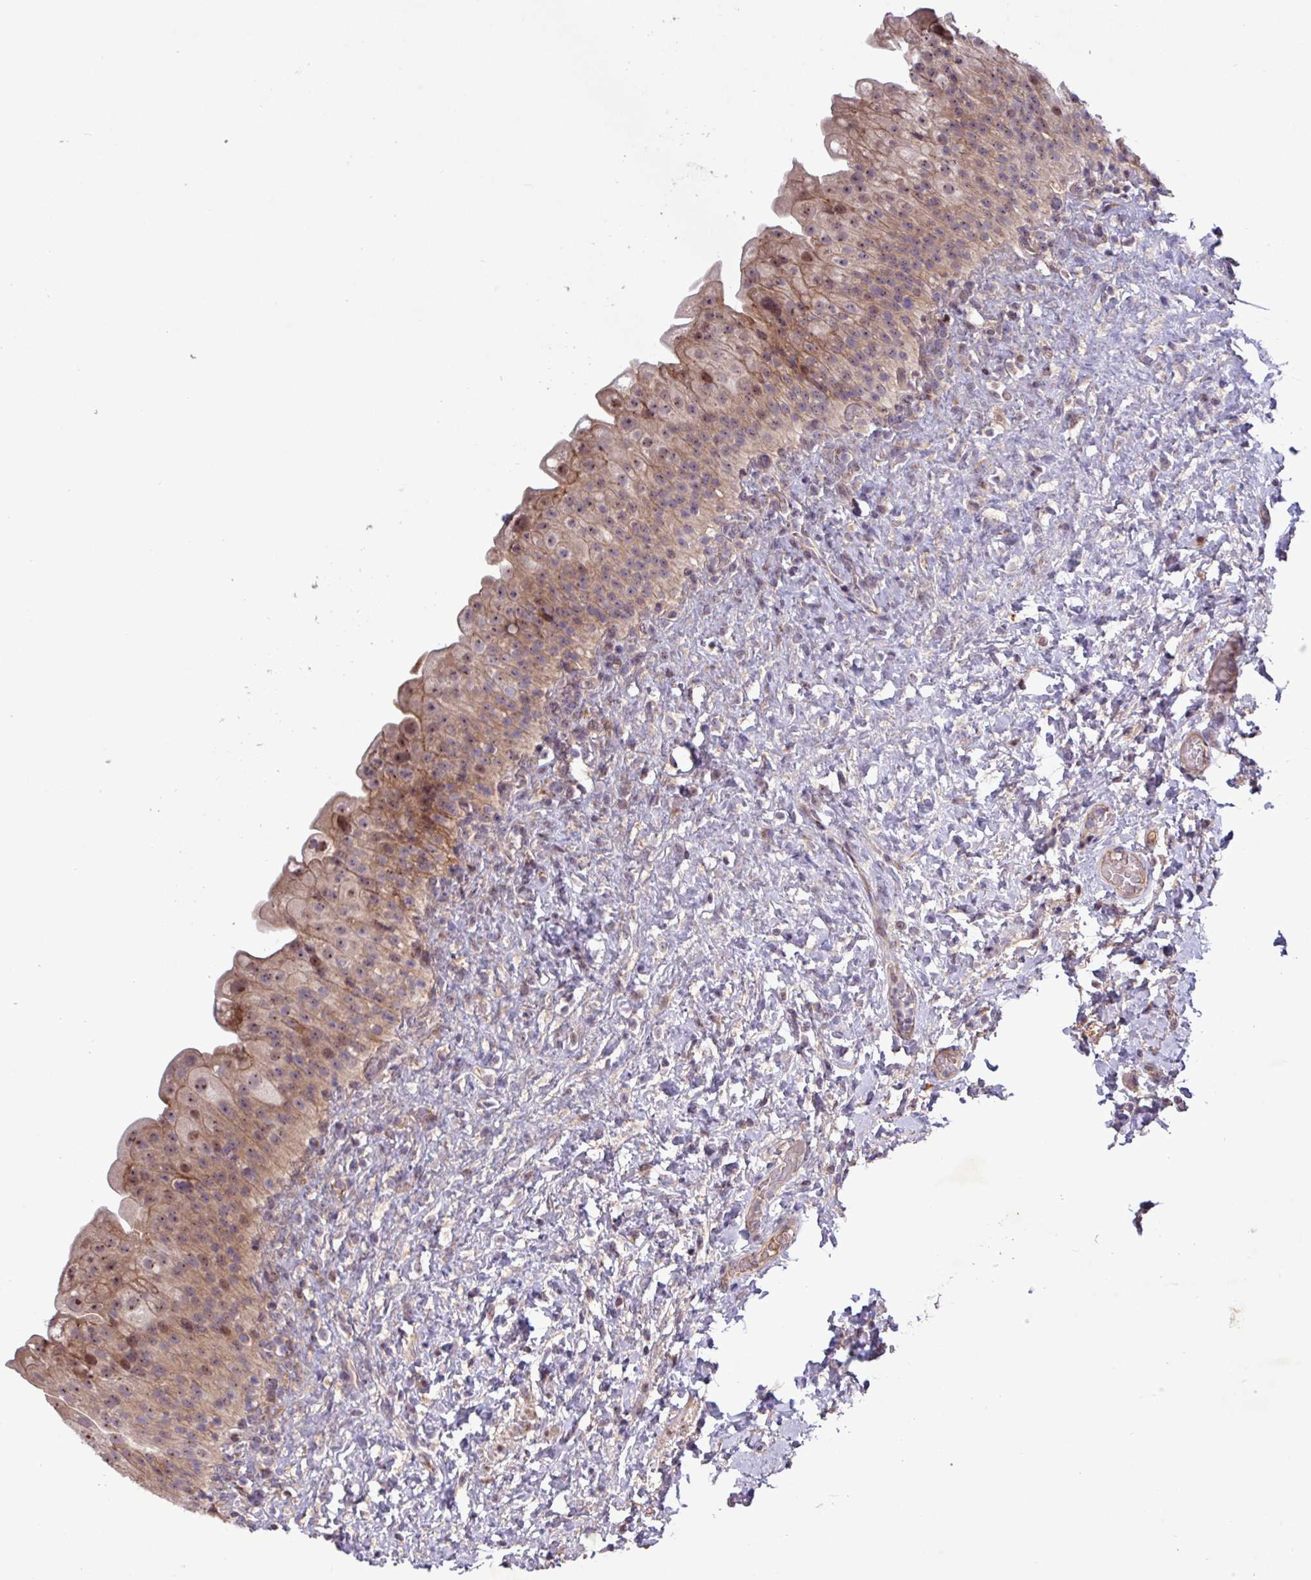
{"staining": {"intensity": "moderate", "quantity": "25%-75%", "location": "cytoplasmic/membranous,nuclear"}, "tissue": "urinary bladder", "cell_type": "Urothelial cells", "image_type": "normal", "snomed": [{"axis": "morphology", "description": "Normal tissue, NOS"}, {"axis": "topography", "description": "Urinary bladder"}], "caption": "Immunohistochemistry (IHC) of benign human urinary bladder exhibits medium levels of moderate cytoplasmic/membranous,nuclear expression in approximately 25%-75% of urothelial cells.", "gene": "TNFSF12", "patient": {"sex": "female", "age": 27}}